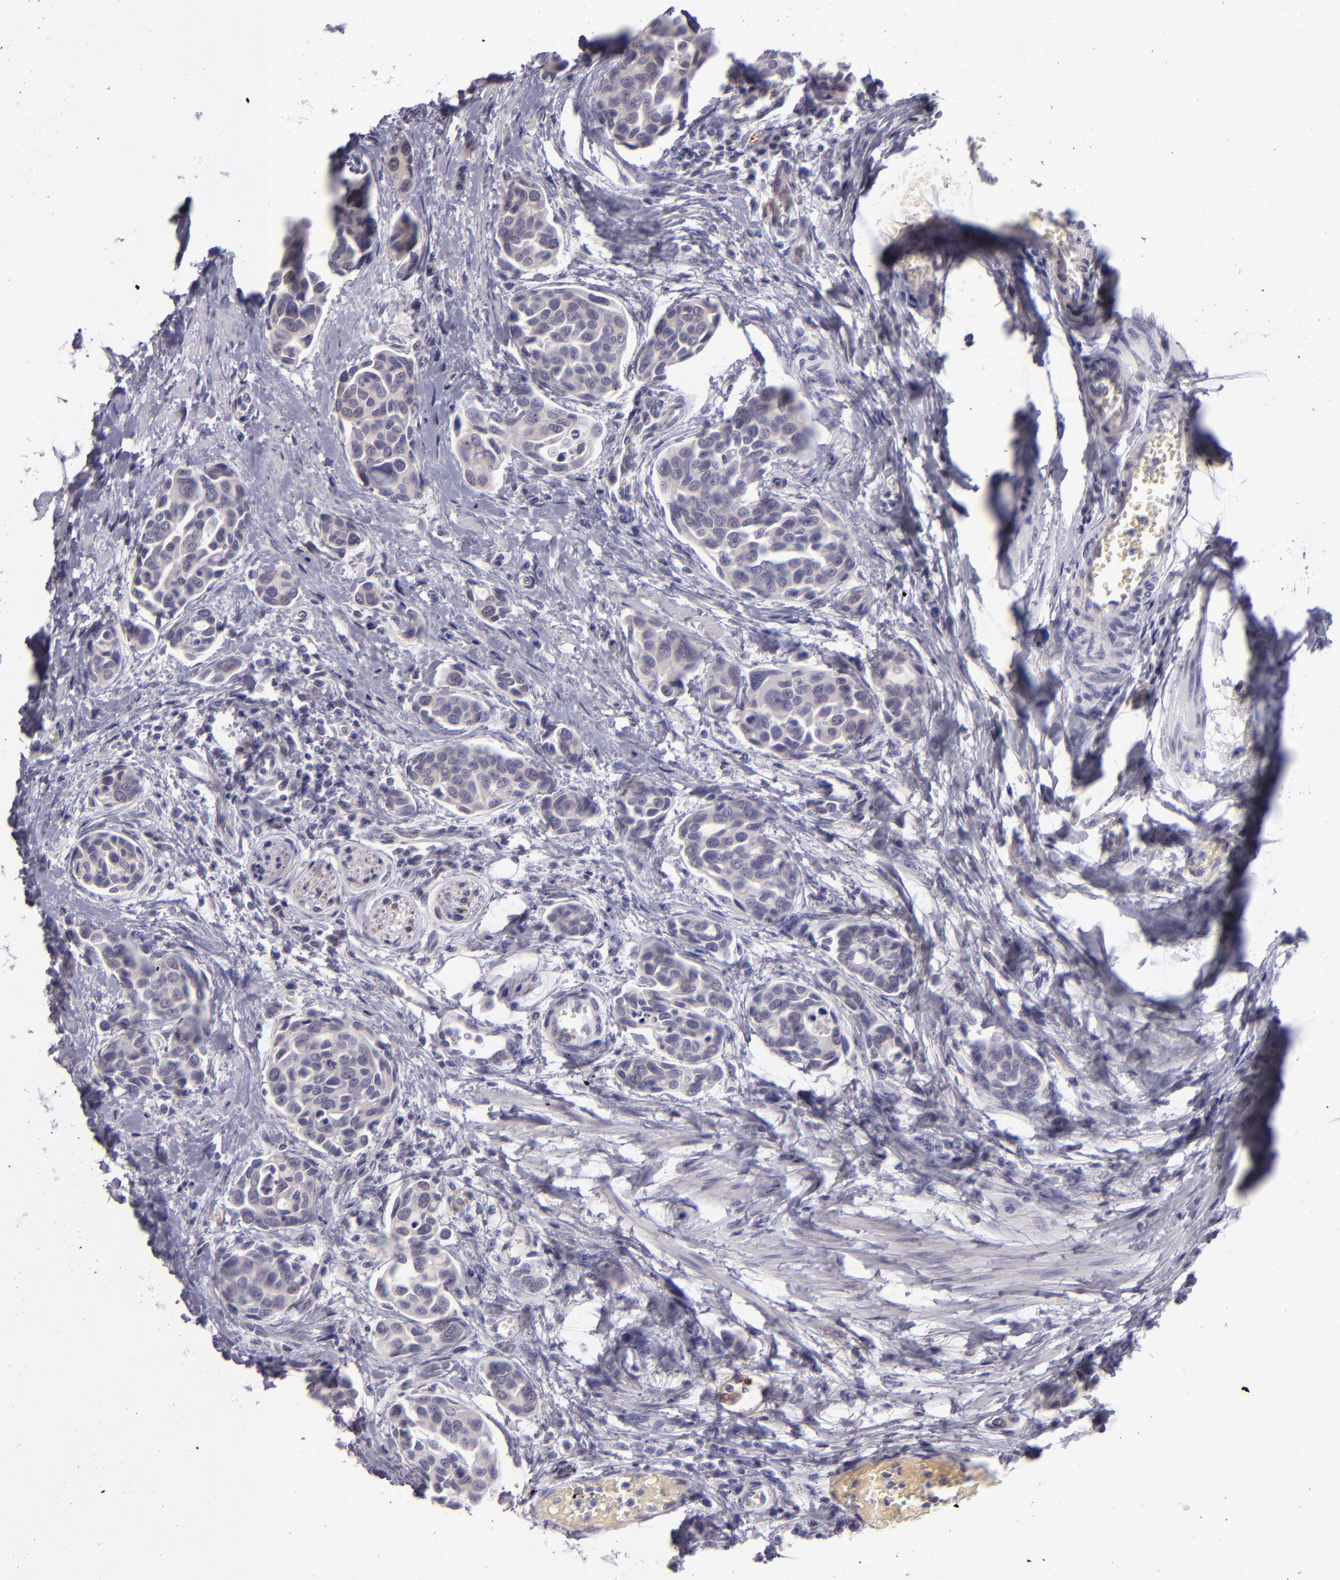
{"staining": {"intensity": "negative", "quantity": "none", "location": "none"}, "tissue": "urothelial cancer", "cell_type": "Tumor cells", "image_type": "cancer", "snomed": [{"axis": "morphology", "description": "Urothelial carcinoma, High grade"}, {"axis": "topography", "description": "Urinary bladder"}], "caption": "High magnification brightfield microscopy of urothelial cancer stained with DAB (3,3'-diaminobenzidine) (brown) and counterstained with hematoxylin (blue): tumor cells show no significant positivity.", "gene": "SNCB", "patient": {"sex": "male", "age": 78}}